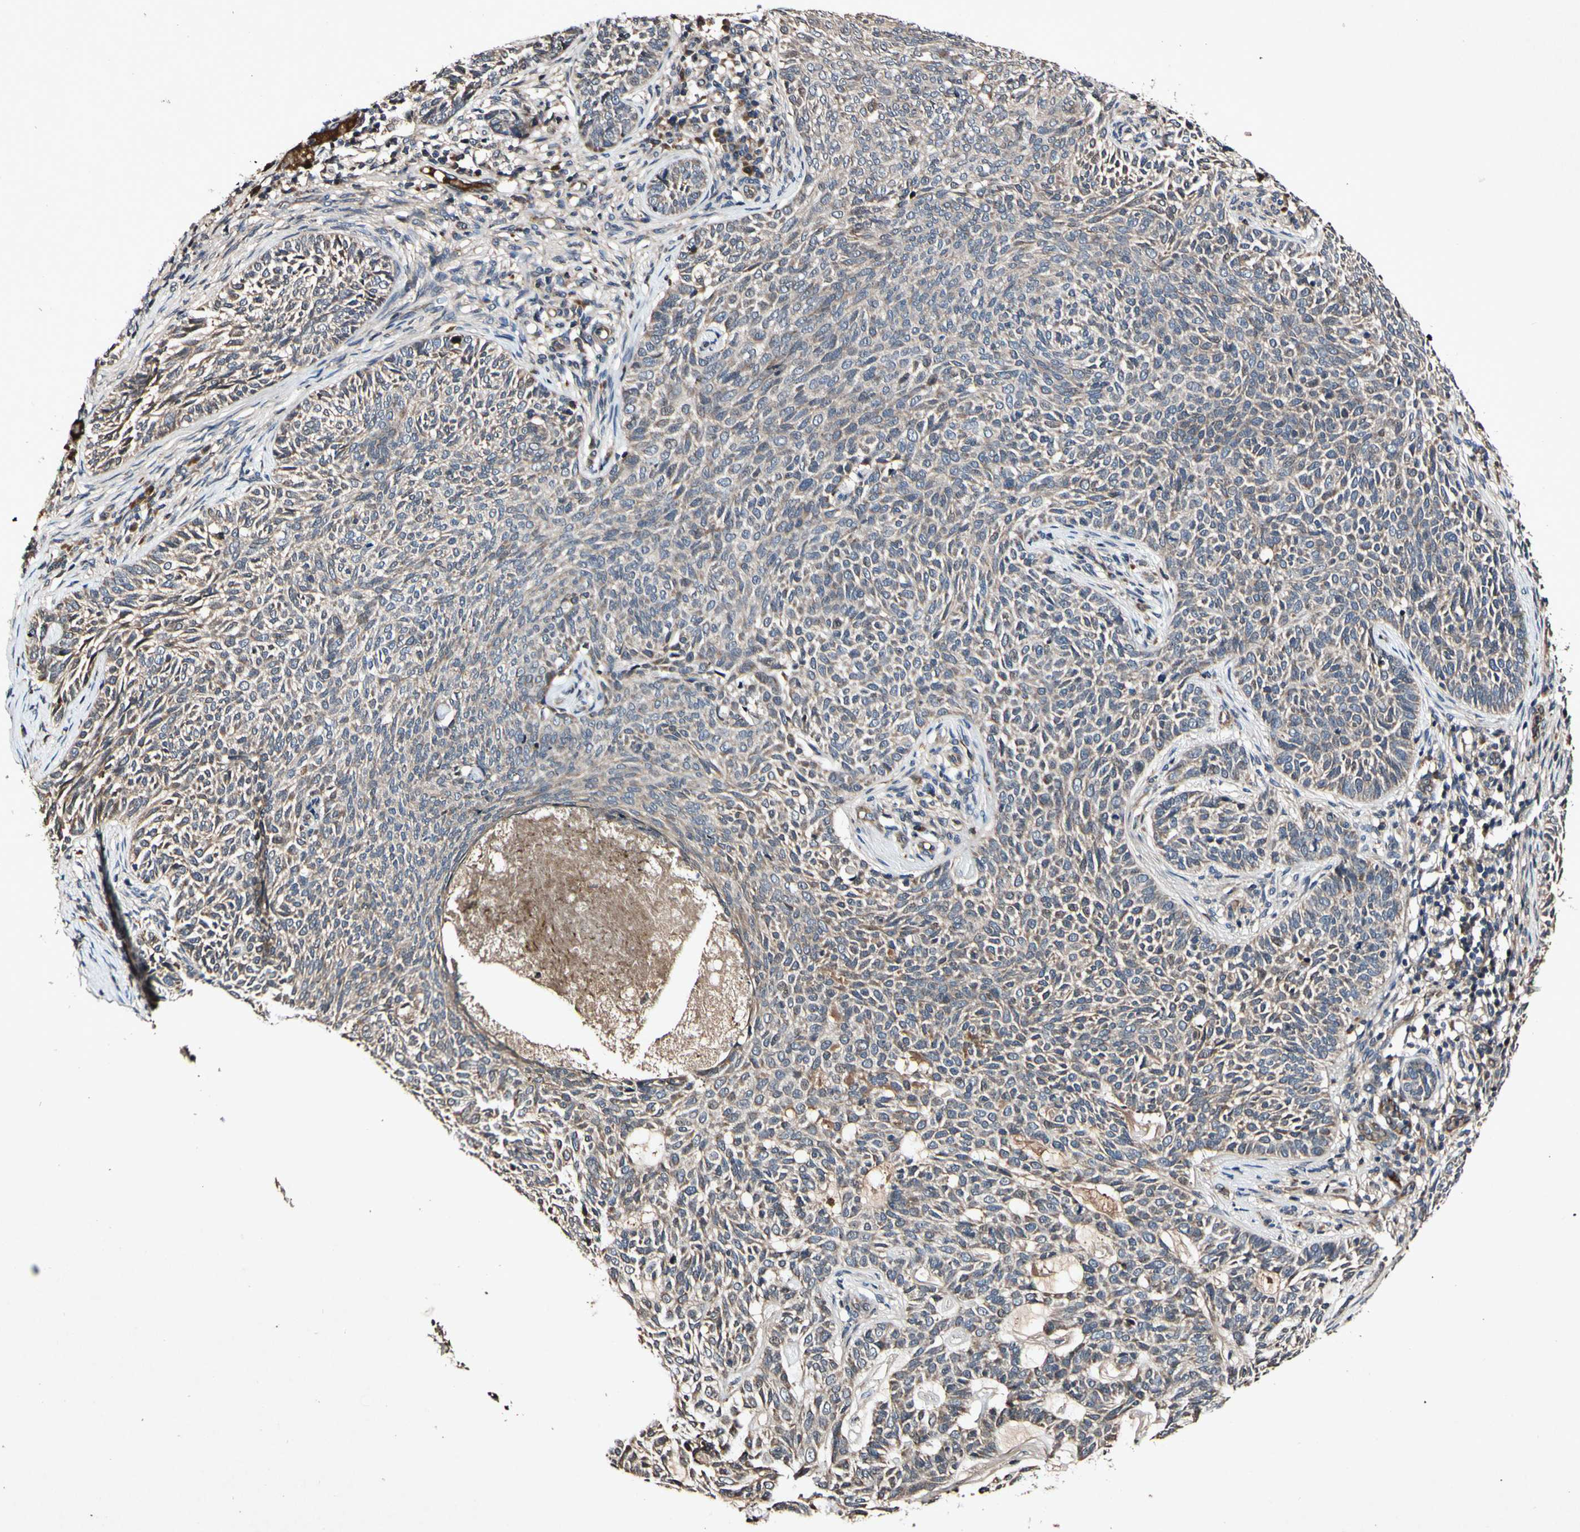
{"staining": {"intensity": "weak", "quantity": ">75%", "location": "cytoplasmic/membranous"}, "tissue": "skin cancer", "cell_type": "Tumor cells", "image_type": "cancer", "snomed": [{"axis": "morphology", "description": "Basal cell carcinoma"}, {"axis": "topography", "description": "Skin"}], "caption": "Brown immunohistochemical staining in human skin basal cell carcinoma exhibits weak cytoplasmic/membranous staining in about >75% of tumor cells.", "gene": "PLAT", "patient": {"sex": "male", "age": 87}}